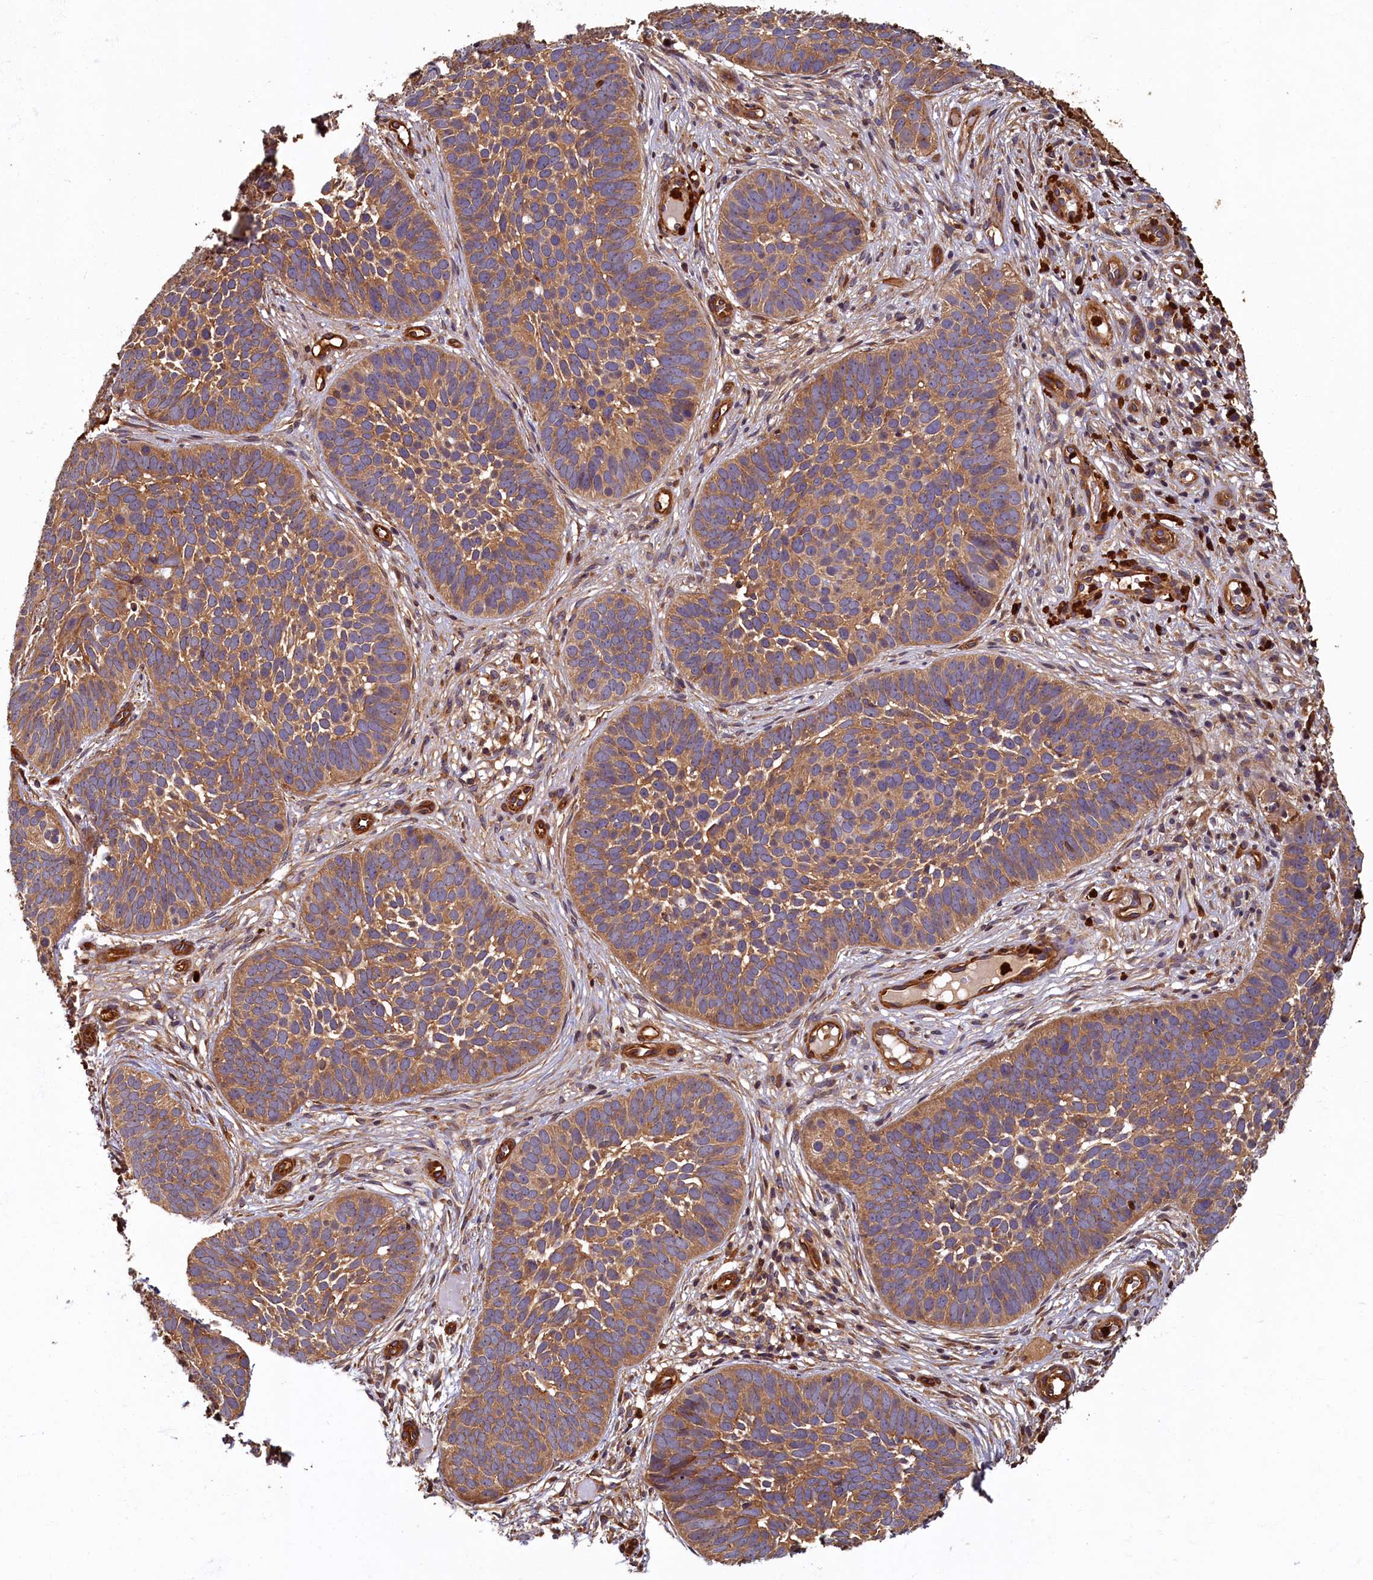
{"staining": {"intensity": "moderate", "quantity": ">75%", "location": "cytoplasmic/membranous"}, "tissue": "skin cancer", "cell_type": "Tumor cells", "image_type": "cancer", "snomed": [{"axis": "morphology", "description": "Basal cell carcinoma"}, {"axis": "topography", "description": "Skin"}], "caption": "A brown stain highlights moderate cytoplasmic/membranous staining of a protein in human skin cancer tumor cells.", "gene": "CCDC102B", "patient": {"sex": "male", "age": 89}}